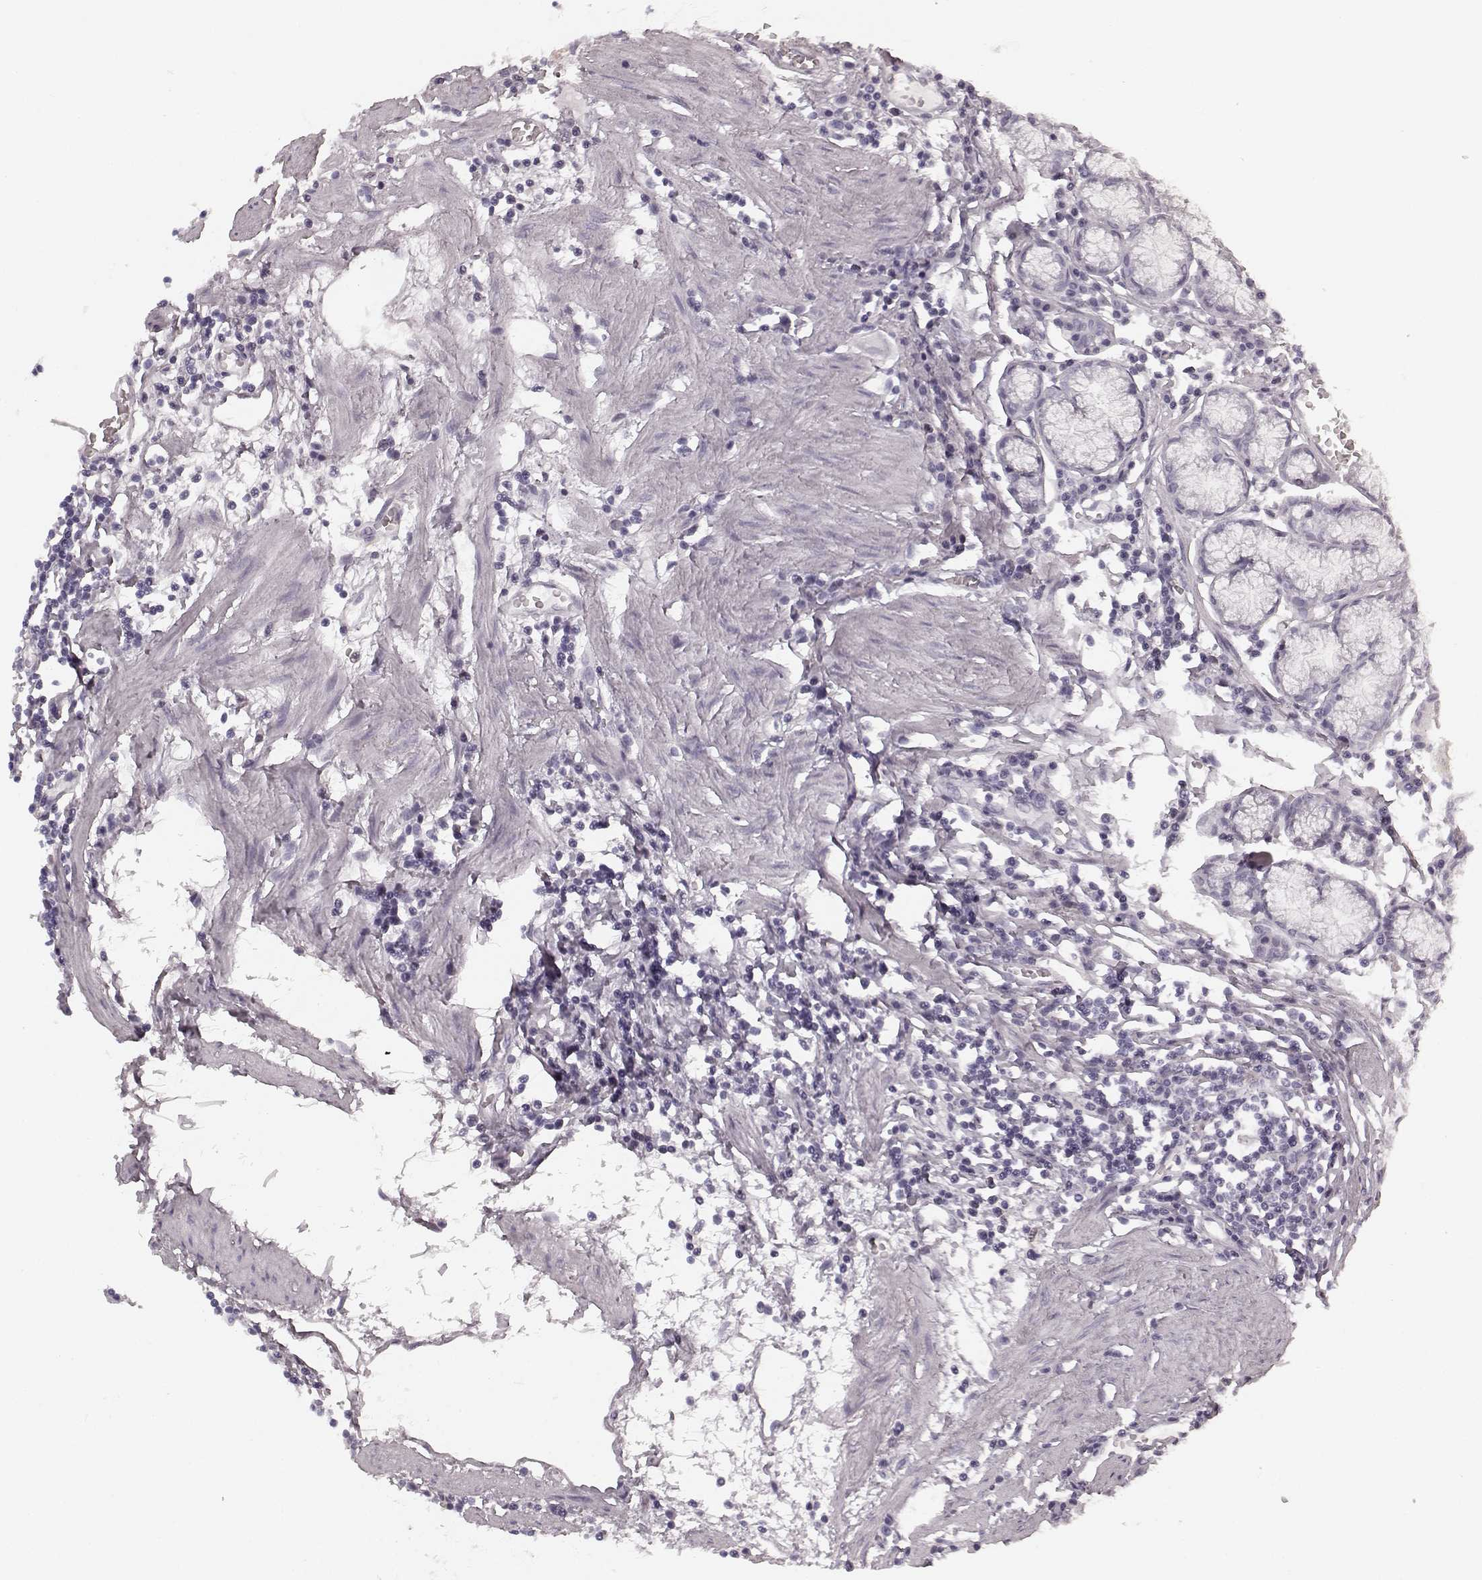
{"staining": {"intensity": "weak", "quantity": "<25%", "location": "cytoplasmic/membranous"}, "tissue": "stomach", "cell_type": "Glandular cells", "image_type": "normal", "snomed": [{"axis": "morphology", "description": "Normal tissue, NOS"}, {"axis": "topography", "description": "Stomach"}], "caption": "A high-resolution photomicrograph shows immunohistochemistry (IHC) staining of unremarkable stomach, which displays no significant staining in glandular cells. (Stains: DAB IHC with hematoxylin counter stain, Microscopy: brightfield microscopy at high magnification).", "gene": "TMPRSS15", "patient": {"sex": "male", "age": 55}}